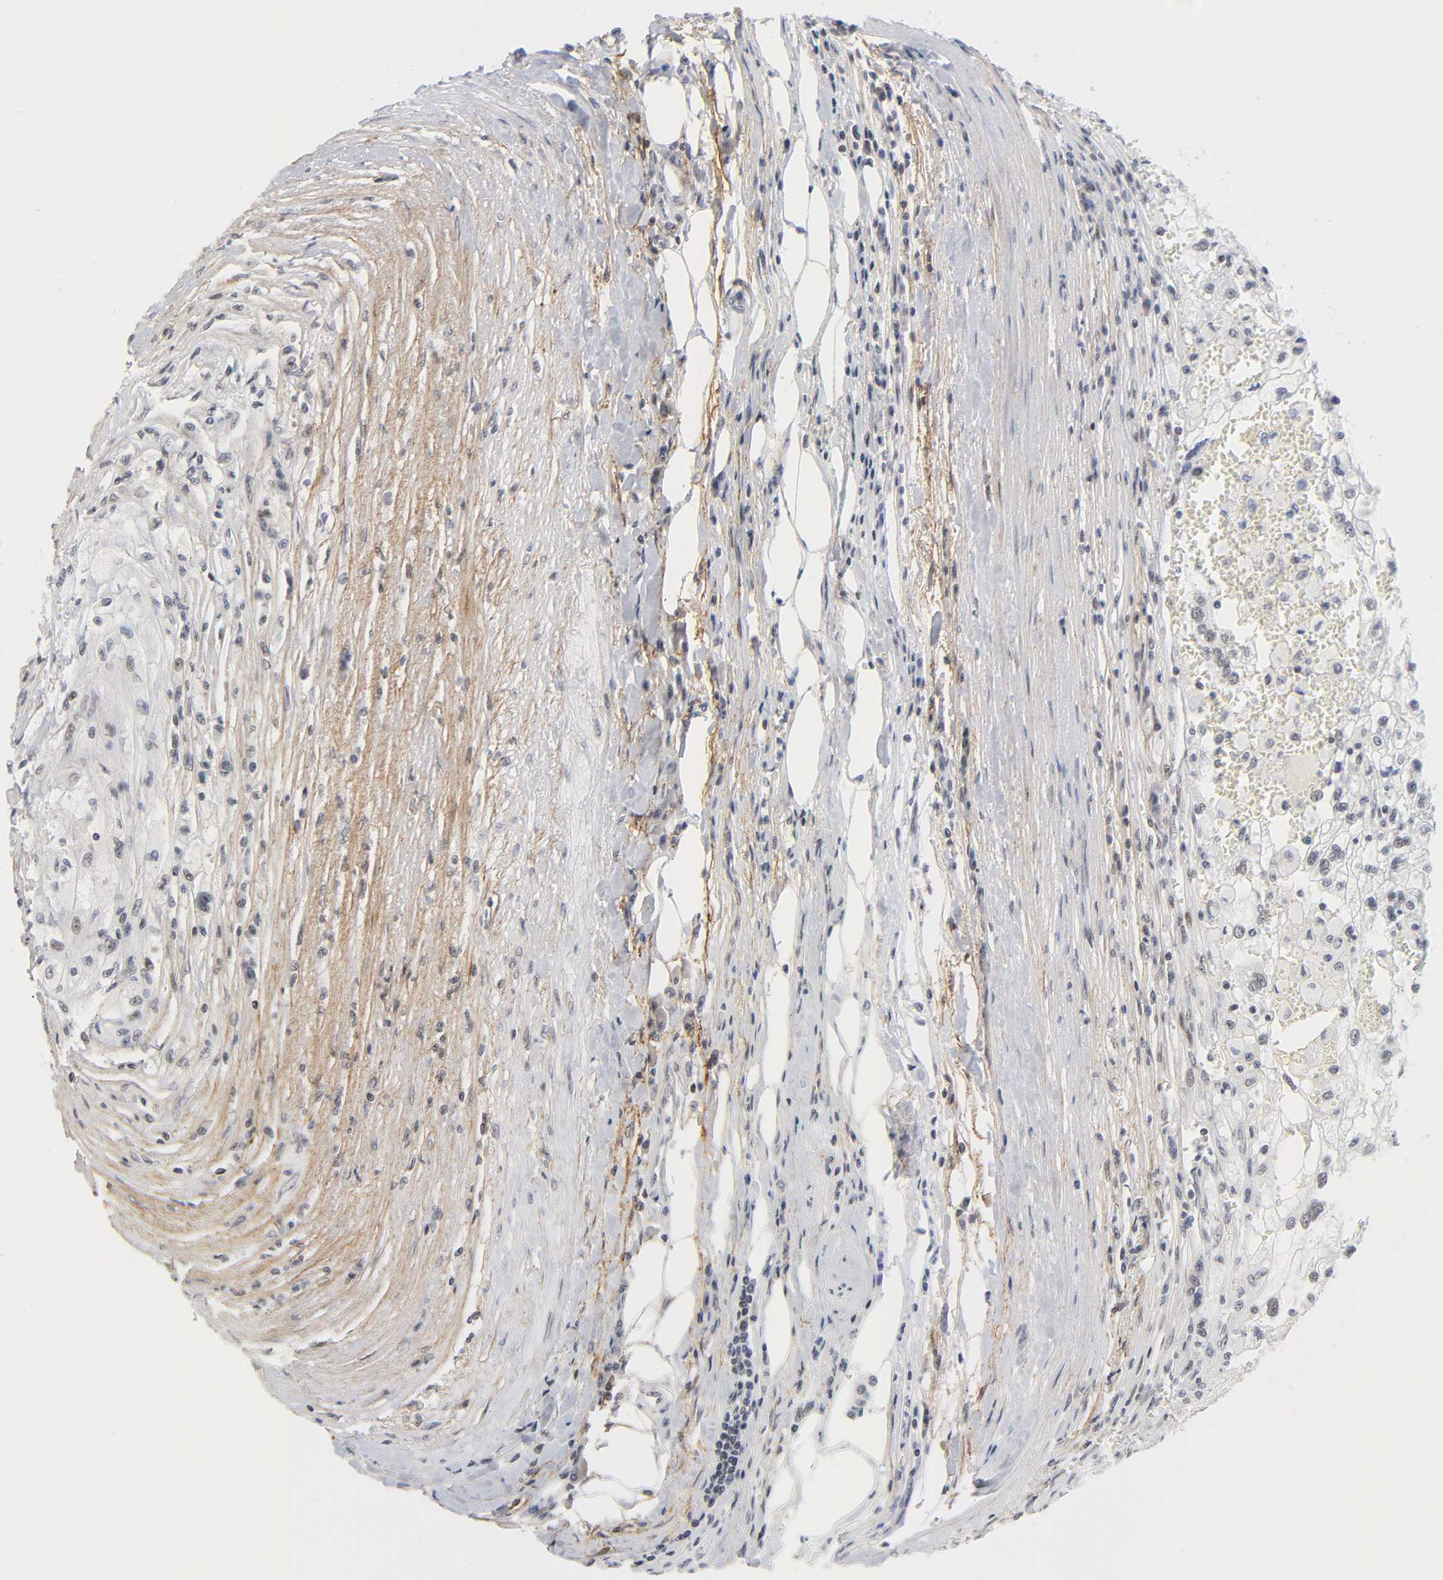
{"staining": {"intensity": "negative", "quantity": "none", "location": "none"}, "tissue": "renal cancer", "cell_type": "Tumor cells", "image_type": "cancer", "snomed": [{"axis": "morphology", "description": "Normal tissue, NOS"}, {"axis": "morphology", "description": "Adenocarcinoma, NOS"}, {"axis": "topography", "description": "Kidney"}], "caption": "High power microscopy micrograph of an immunohistochemistry micrograph of adenocarcinoma (renal), revealing no significant positivity in tumor cells.", "gene": "DIDO1", "patient": {"sex": "male", "age": 71}}